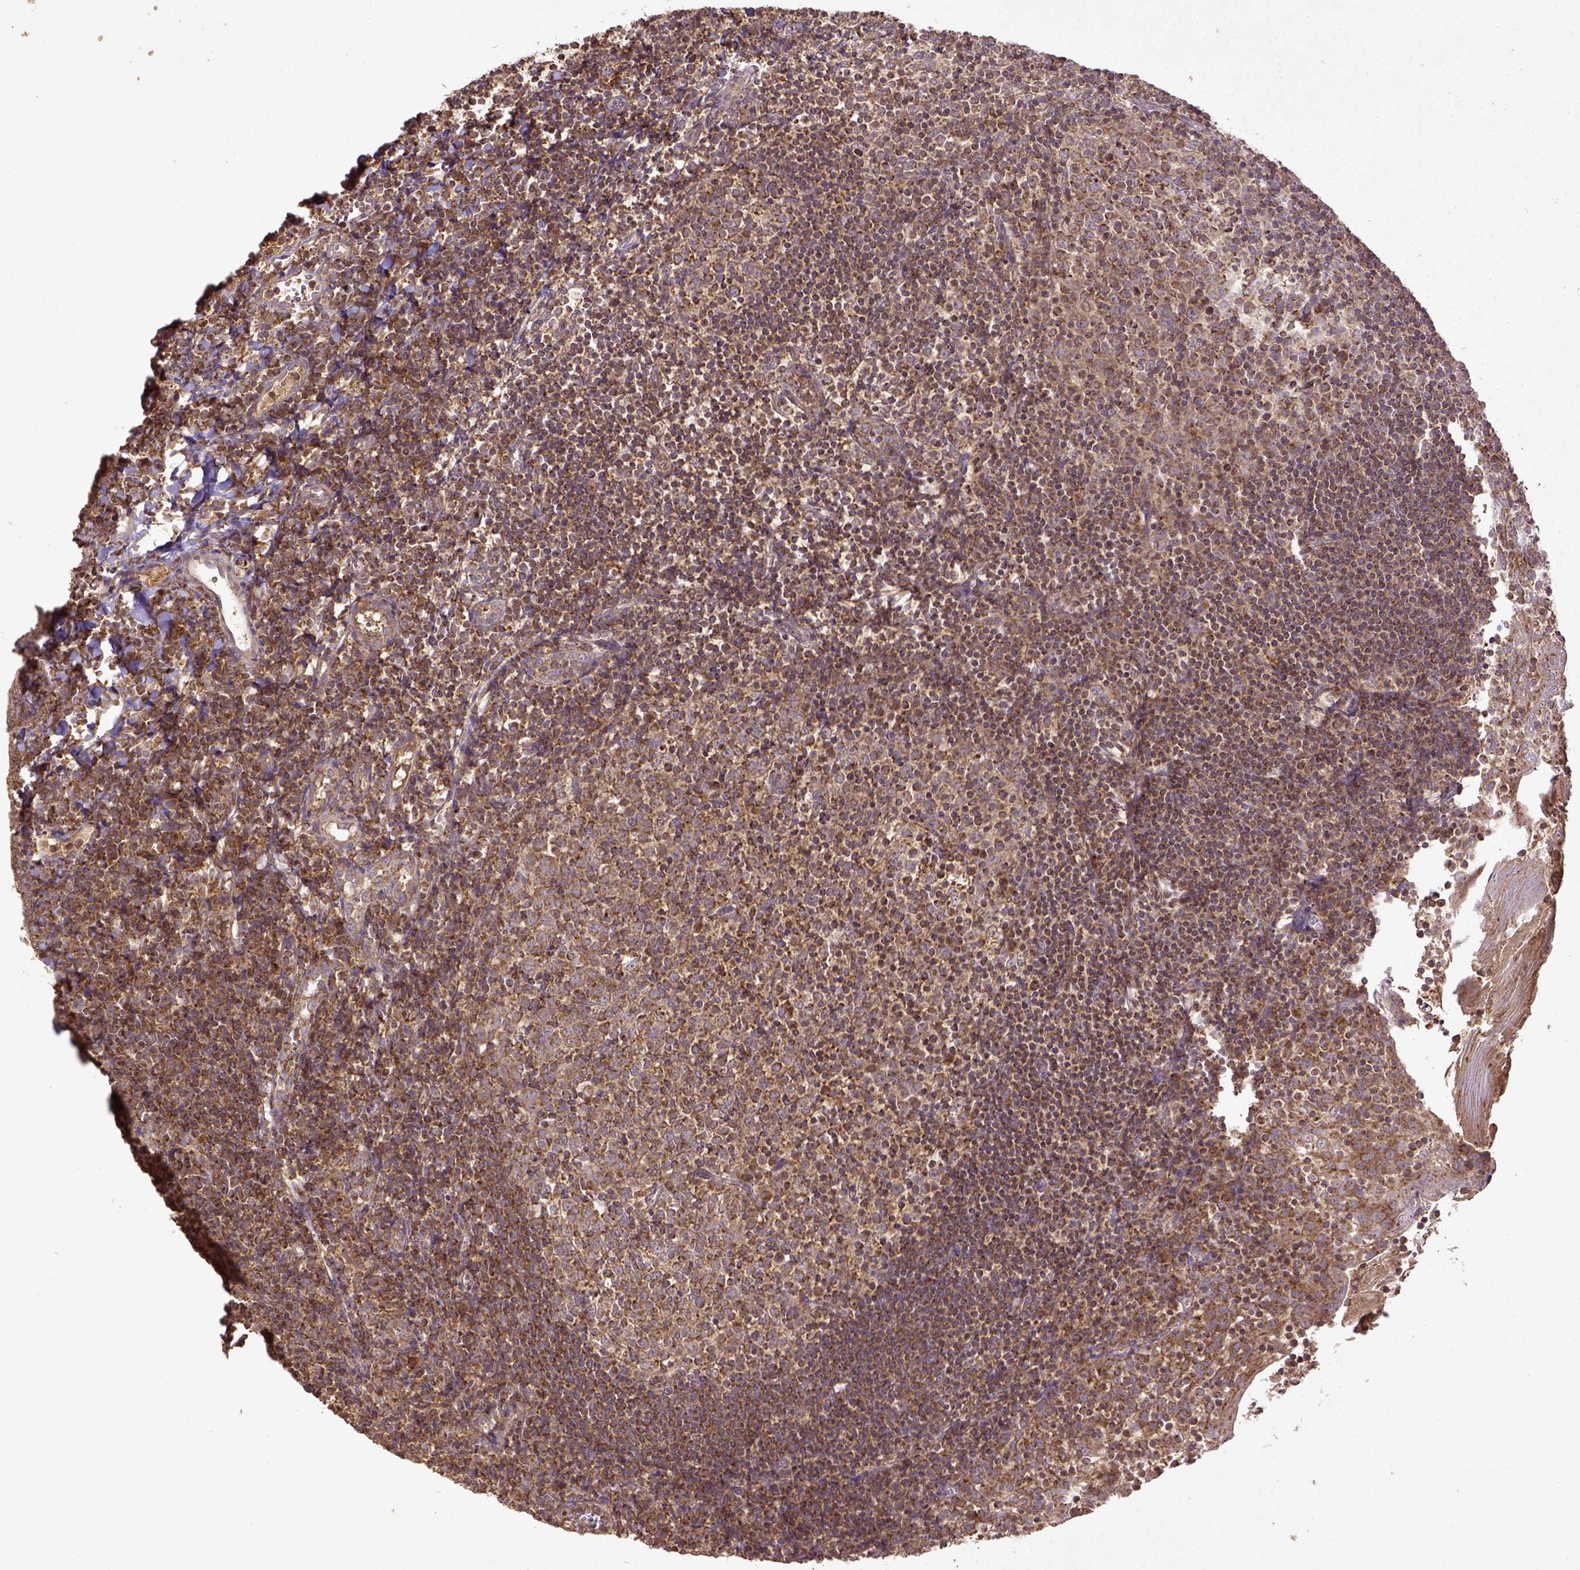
{"staining": {"intensity": "strong", "quantity": ">75%", "location": "cytoplasmic/membranous"}, "tissue": "lymph node", "cell_type": "Germinal center cells", "image_type": "normal", "snomed": [{"axis": "morphology", "description": "Normal tissue, NOS"}, {"axis": "topography", "description": "Lymph node"}], "caption": "Human lymph node stained for a protein (brown) shows strong cytoplasmic/membranous positive staining in approximately >75% of germinal center cells.", "gene": "MT", "patient": {"sex": "female", "age": 21}}